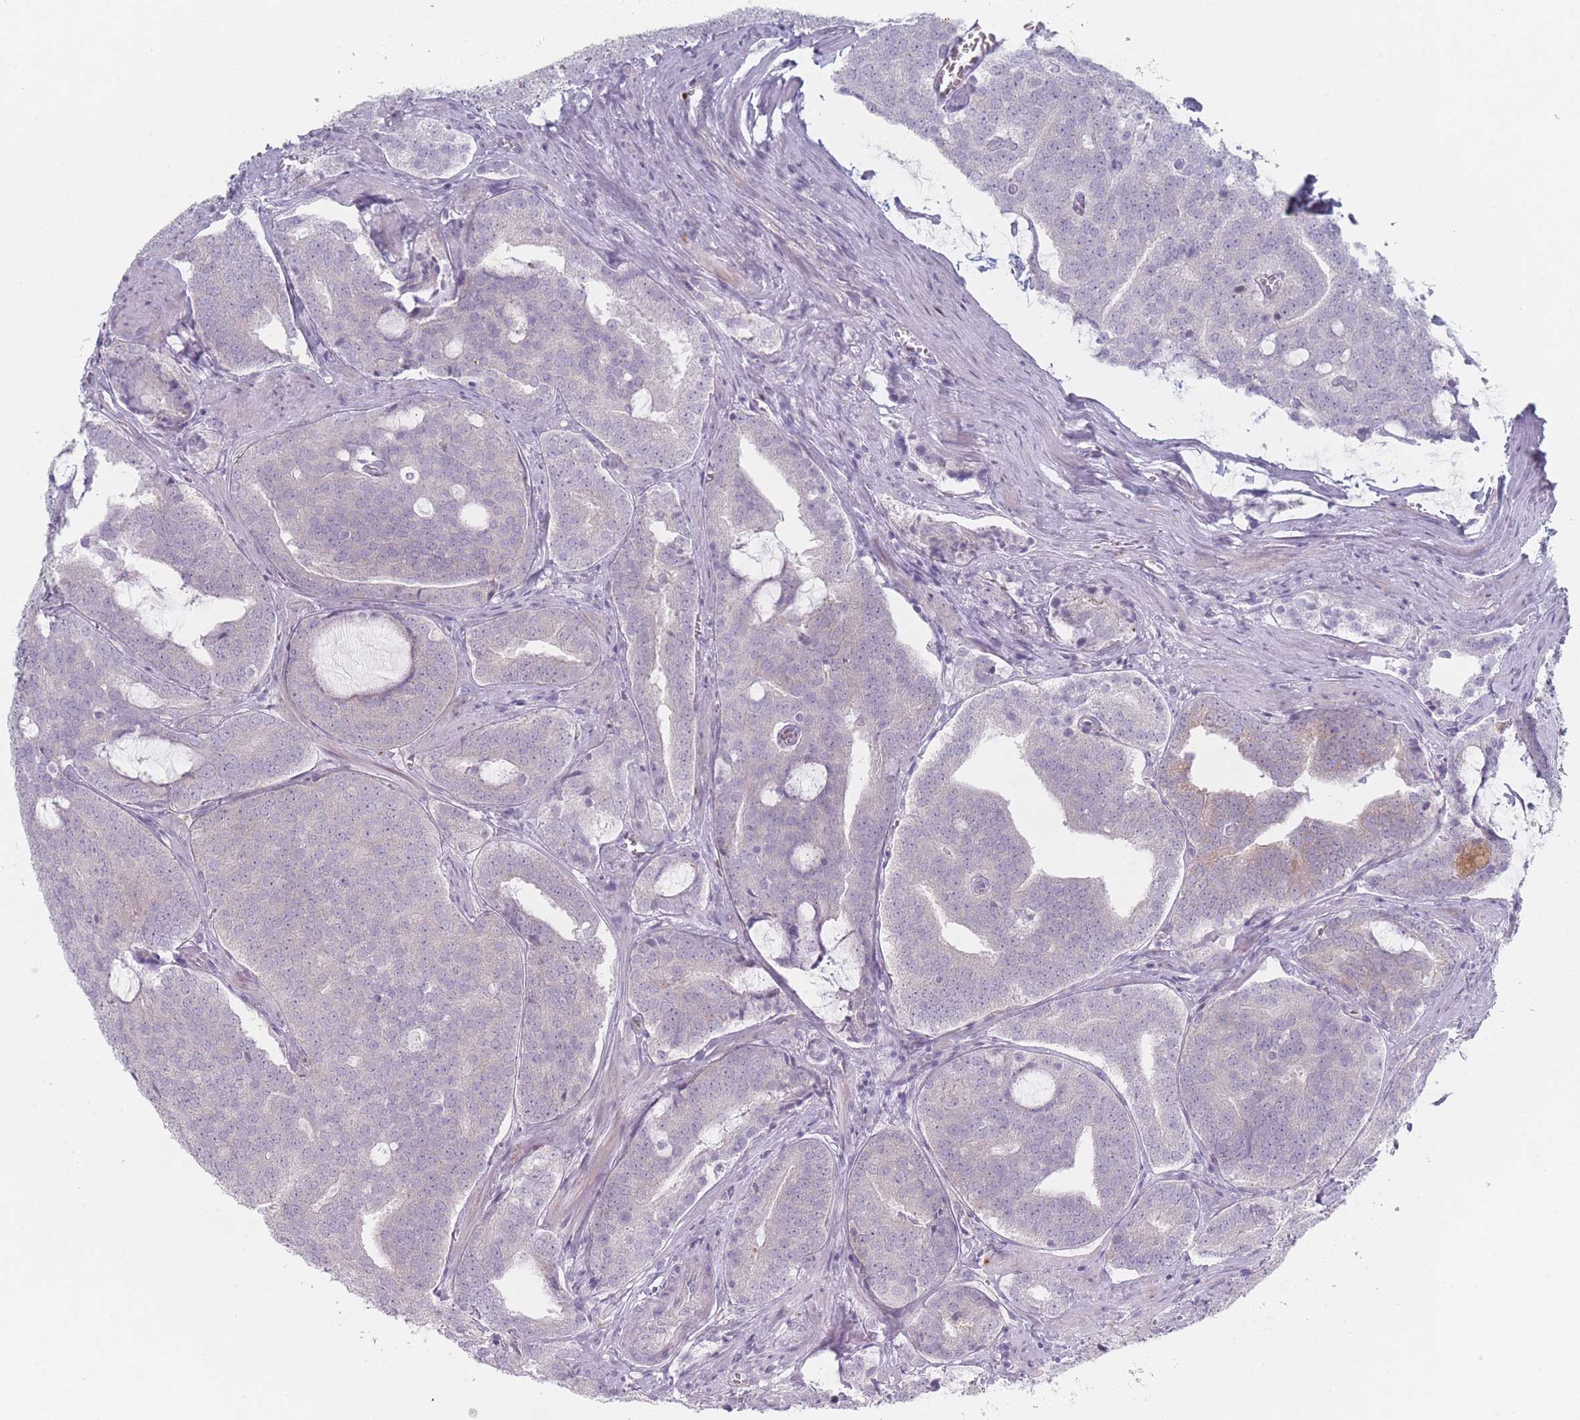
{"staining": {"intensity": "negative", "quantity": "none", "location": "none"}, "tissue": "prostate cancer", "cell_type": "Tumor cells", "image_type": "cancer", "snomed": [{"axis": "morphology", "description": "Adenocarcinoma, High grade"}, {"axis": "topography", "description": "Prostate"}], "caption": "A photomicrograph of prostate high-grade adenocarcinoma stained for a protein demonstrates no brown staining in tumor cells.", "gene": "RNF4", "patient": {"sex": "male", "age": 55}}